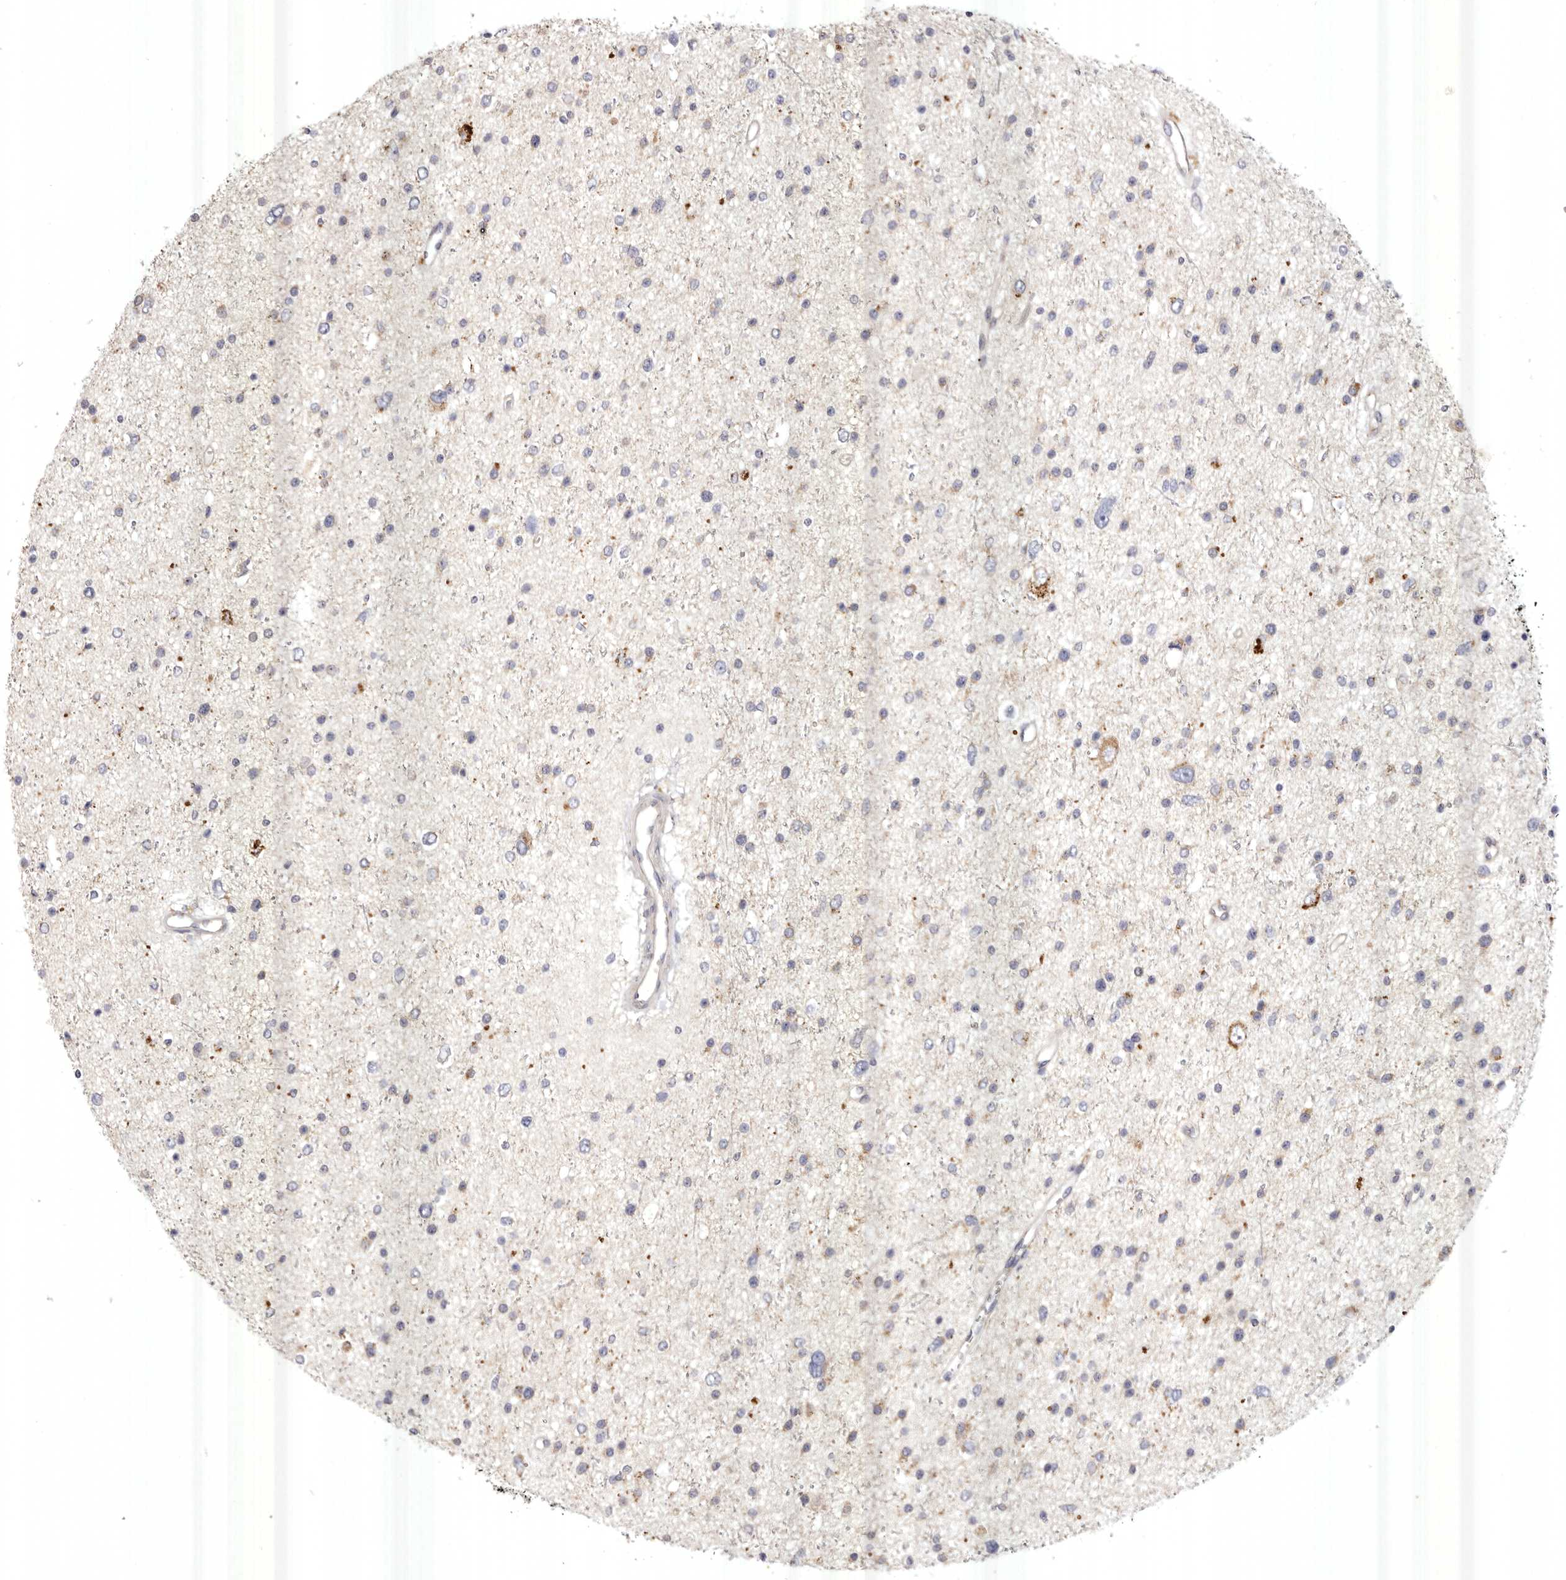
{"staining": {"intensity": "negative", "quantity": "none", "location": "none"}, "tissue": "glioma", "cell_type": "Tumor cells", "image_type": "cancer", "snomed": [{"axis": "morphology", "description": "Glioma, malignant, Low grade"}, {"axis": "topography", "description": "Brain"}], "caption": "Histopathology image shows no protein expression in tumor cells of glioma tissue.", "gene": "USP24", "patient": {"sex": "female", "age": 37}}